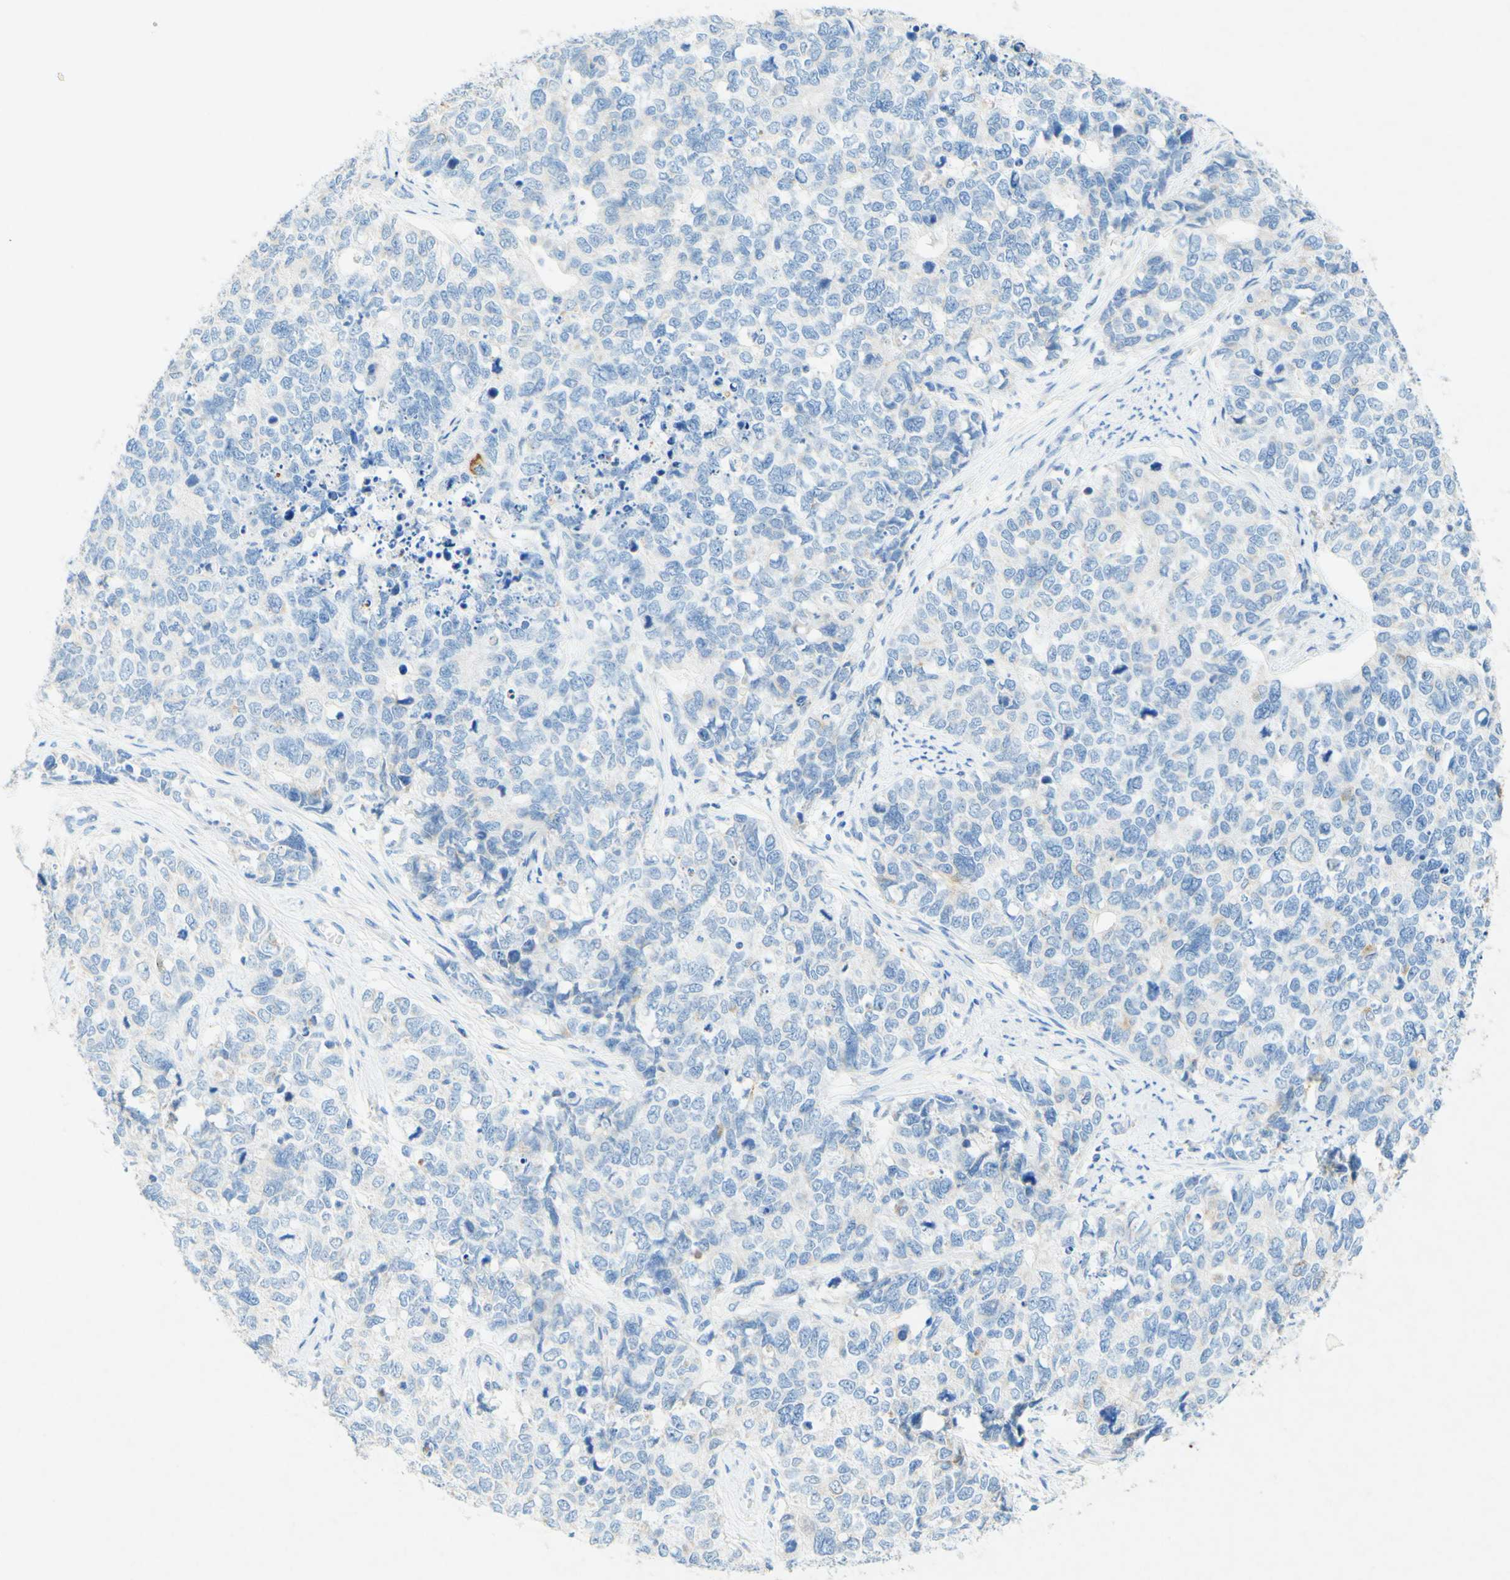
{"staining": {"intensity": "negative", "quantity": "none", "location": "none"}, "tissue": "cervical cancer", "cell_type": "Tumor cells", "image_type": "cancer", "snomed": [{"axis": "morphology", "description": "Squamous cell carcinoma, NOS"}, {"axis": "topography", "description": "Cervix"}], "caption": "Squamous cell carcinoma (cervical) stained for a protein using immunohistochemistry (IHC) shows no staining tumor cells.", "gene": "SLC46A1", "patient": {"sex": "female", "age": 63}}